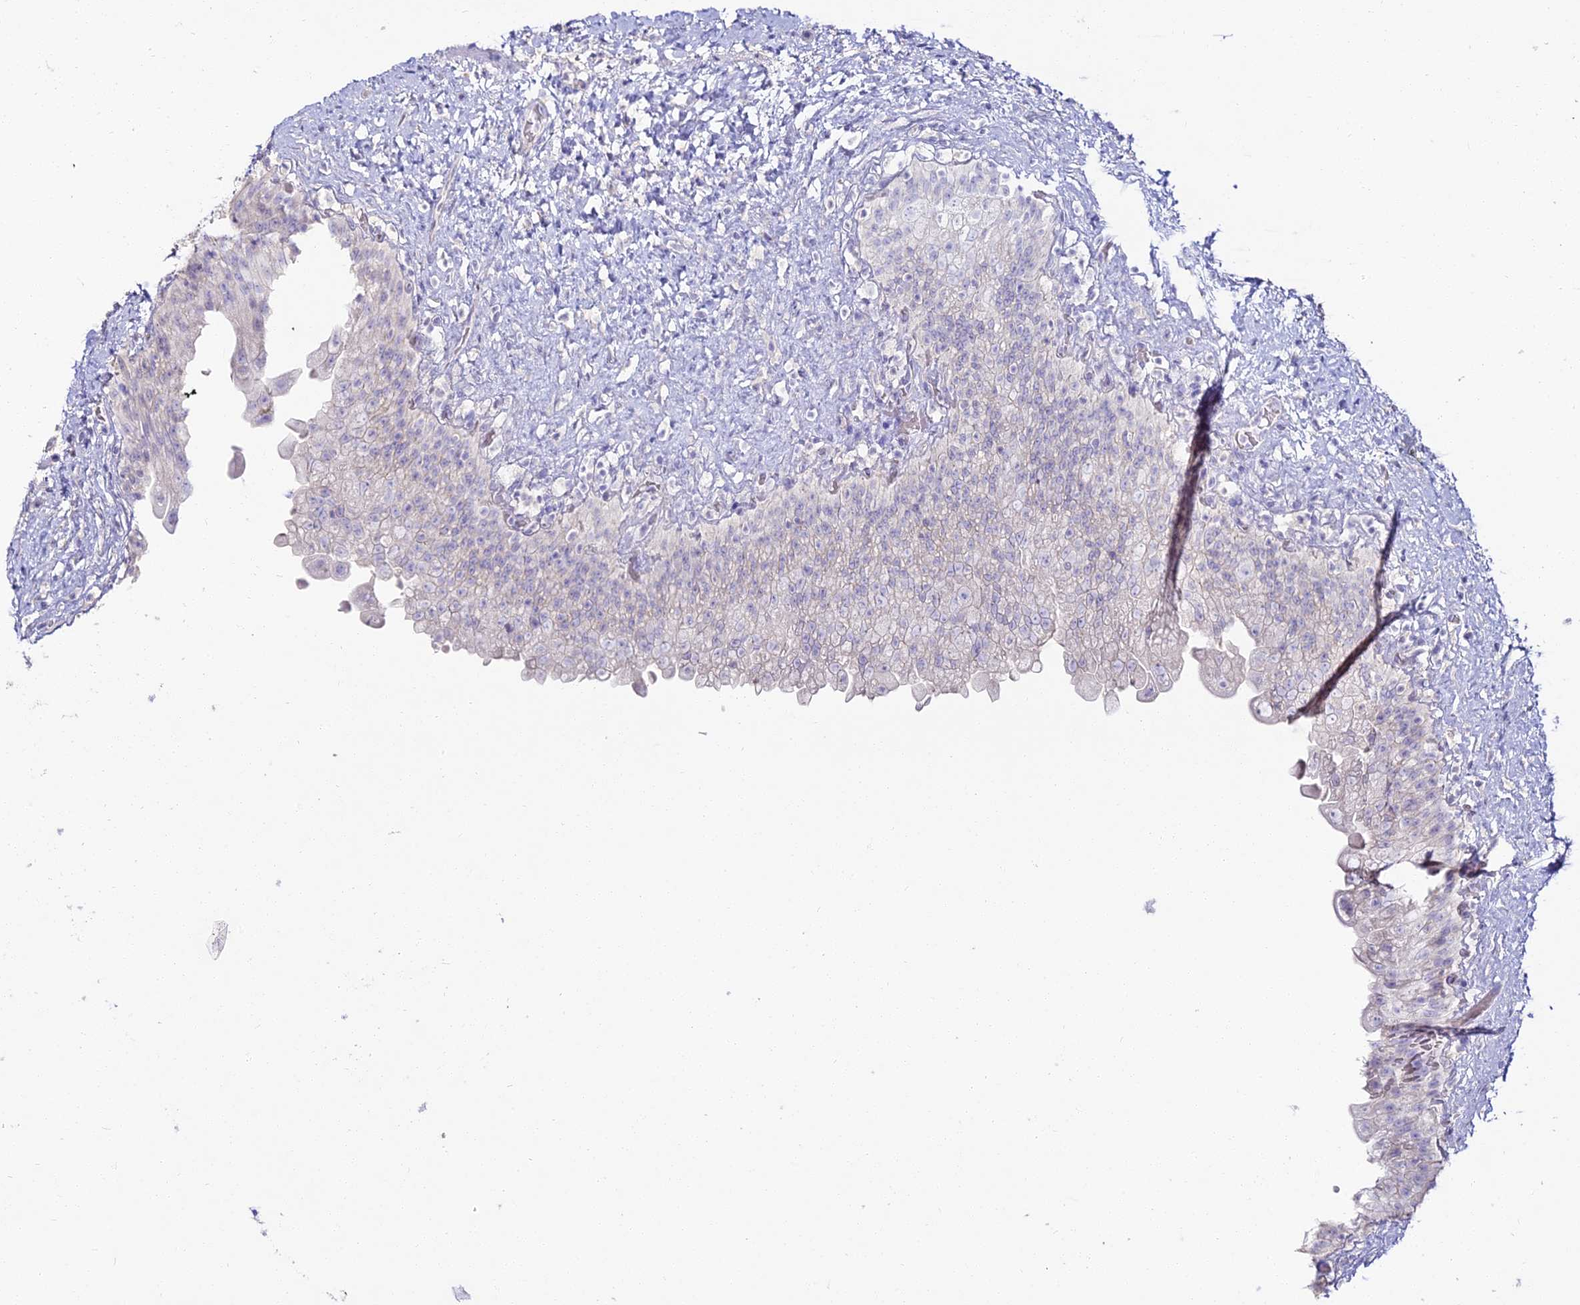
{"staining": {"intensity": "negative", "quantity": "none", "location": "none"}, "tissue": "urinary bladder", "cell_type": "Urothelial cells", "image_type": "normal", "snomed": [{"axis": "morphology", "description": "Normal tissue, NOS"}, {"axis": "topography", "description": "Urinary bladder"}], "caption": "High power microscopy micrograph of an IHC image of unremarkable urinary bladder, revealing no significant expression in urothelial cells. (Brightfield microscopy of DAB (3,3'-diaminobenzidine) immunohistochemistry at high magnification).", "gene": "ALPG", "patient": {"sex": "female", "age": 27}}